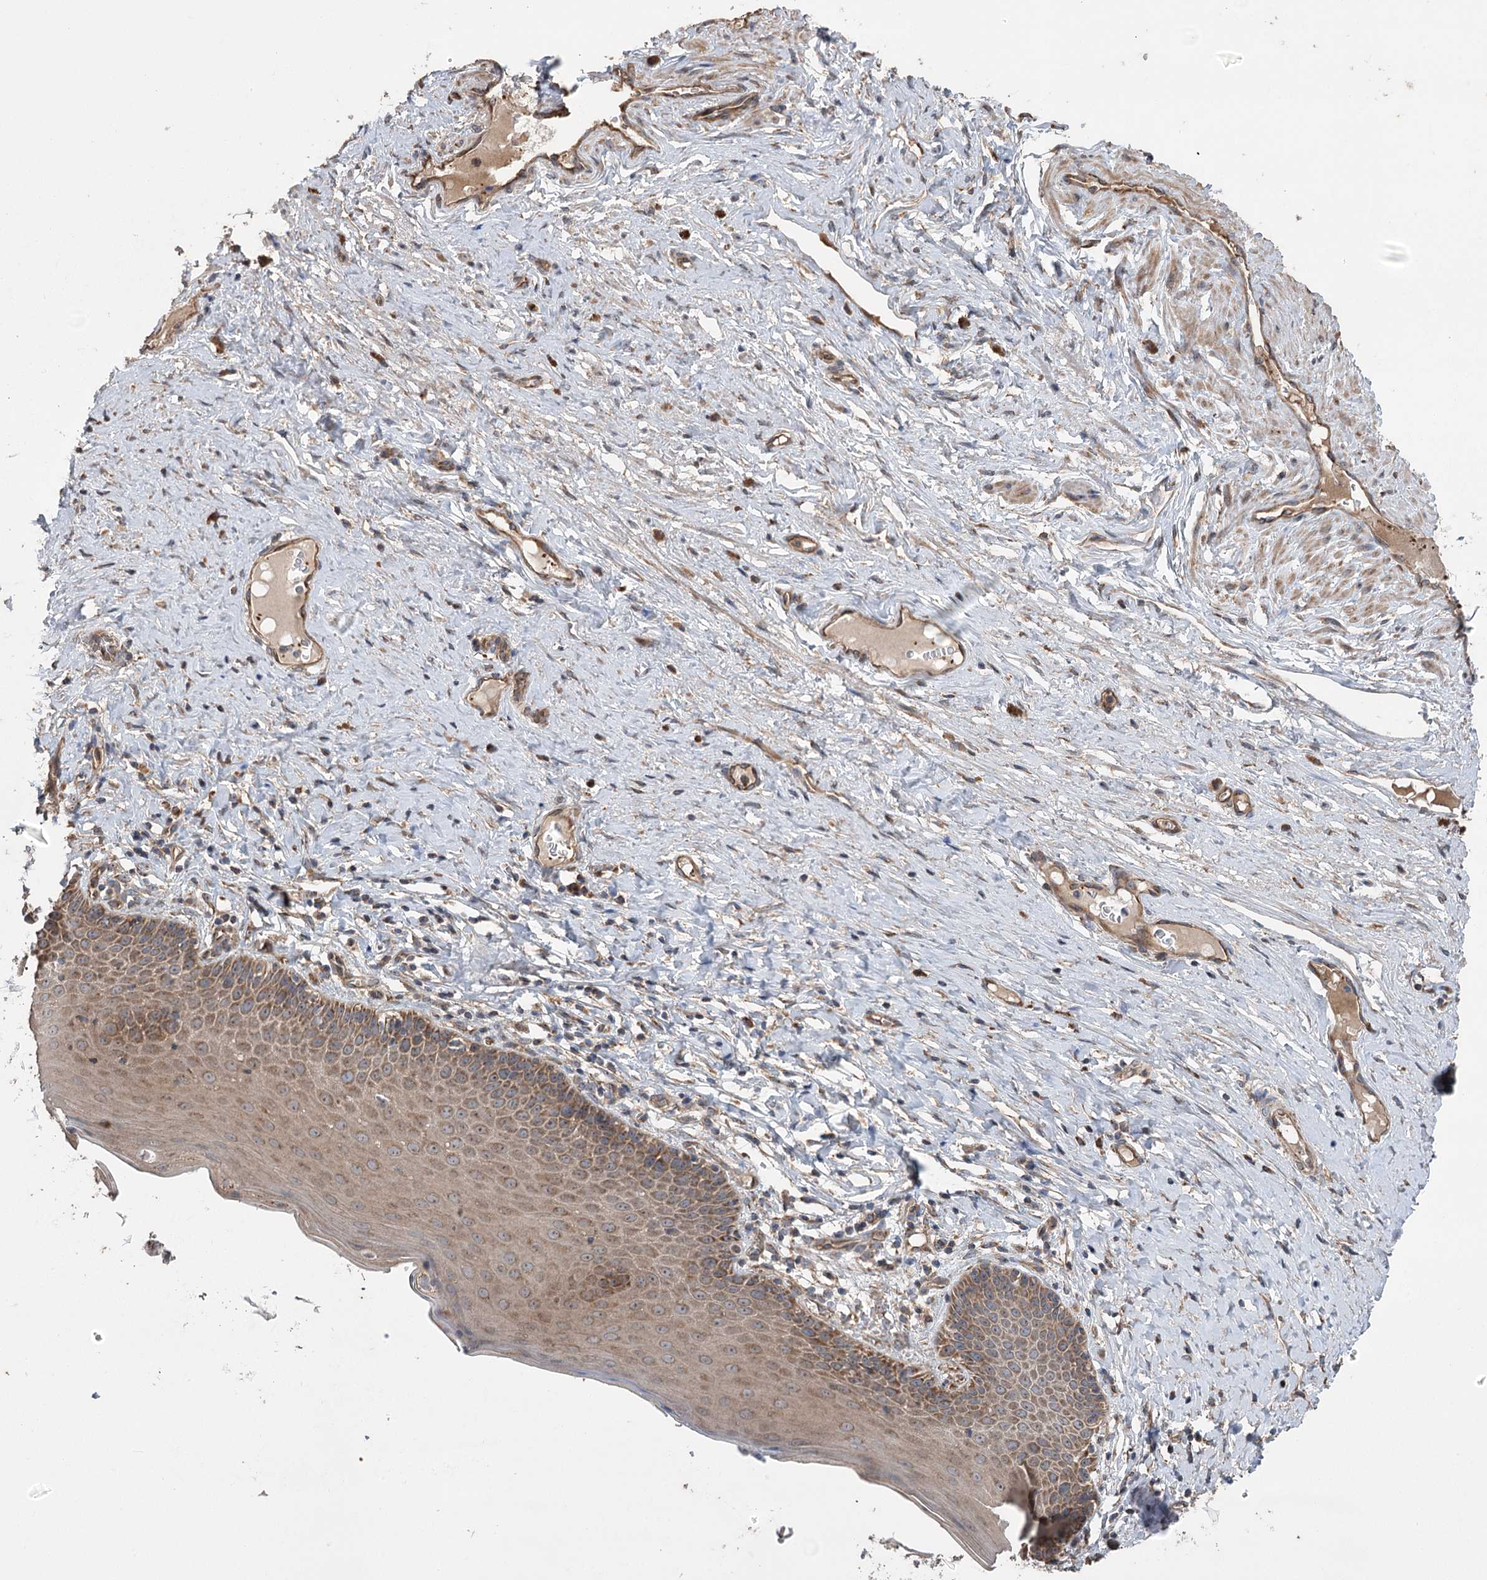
{"staining": {"intensity": "weak", "quantity": ">75%", "location": "cytoplasmic/membranous"}, "tissue": "cervix", "cell_type": "Glandular cells", "image_type": "normal", "snomed": [{"axis": "morphology", "description": "Normal tissue, NOS"}, {"axis": "topography", "description": "Cervix"}], "caption": "Human cervix stained with a brown dye reveals weak cytoplasmic/membranous positive positivity in about >75% of glandular cells.", "gene": "RWDD4", "patient": {"sex": "female", "age": 42}}